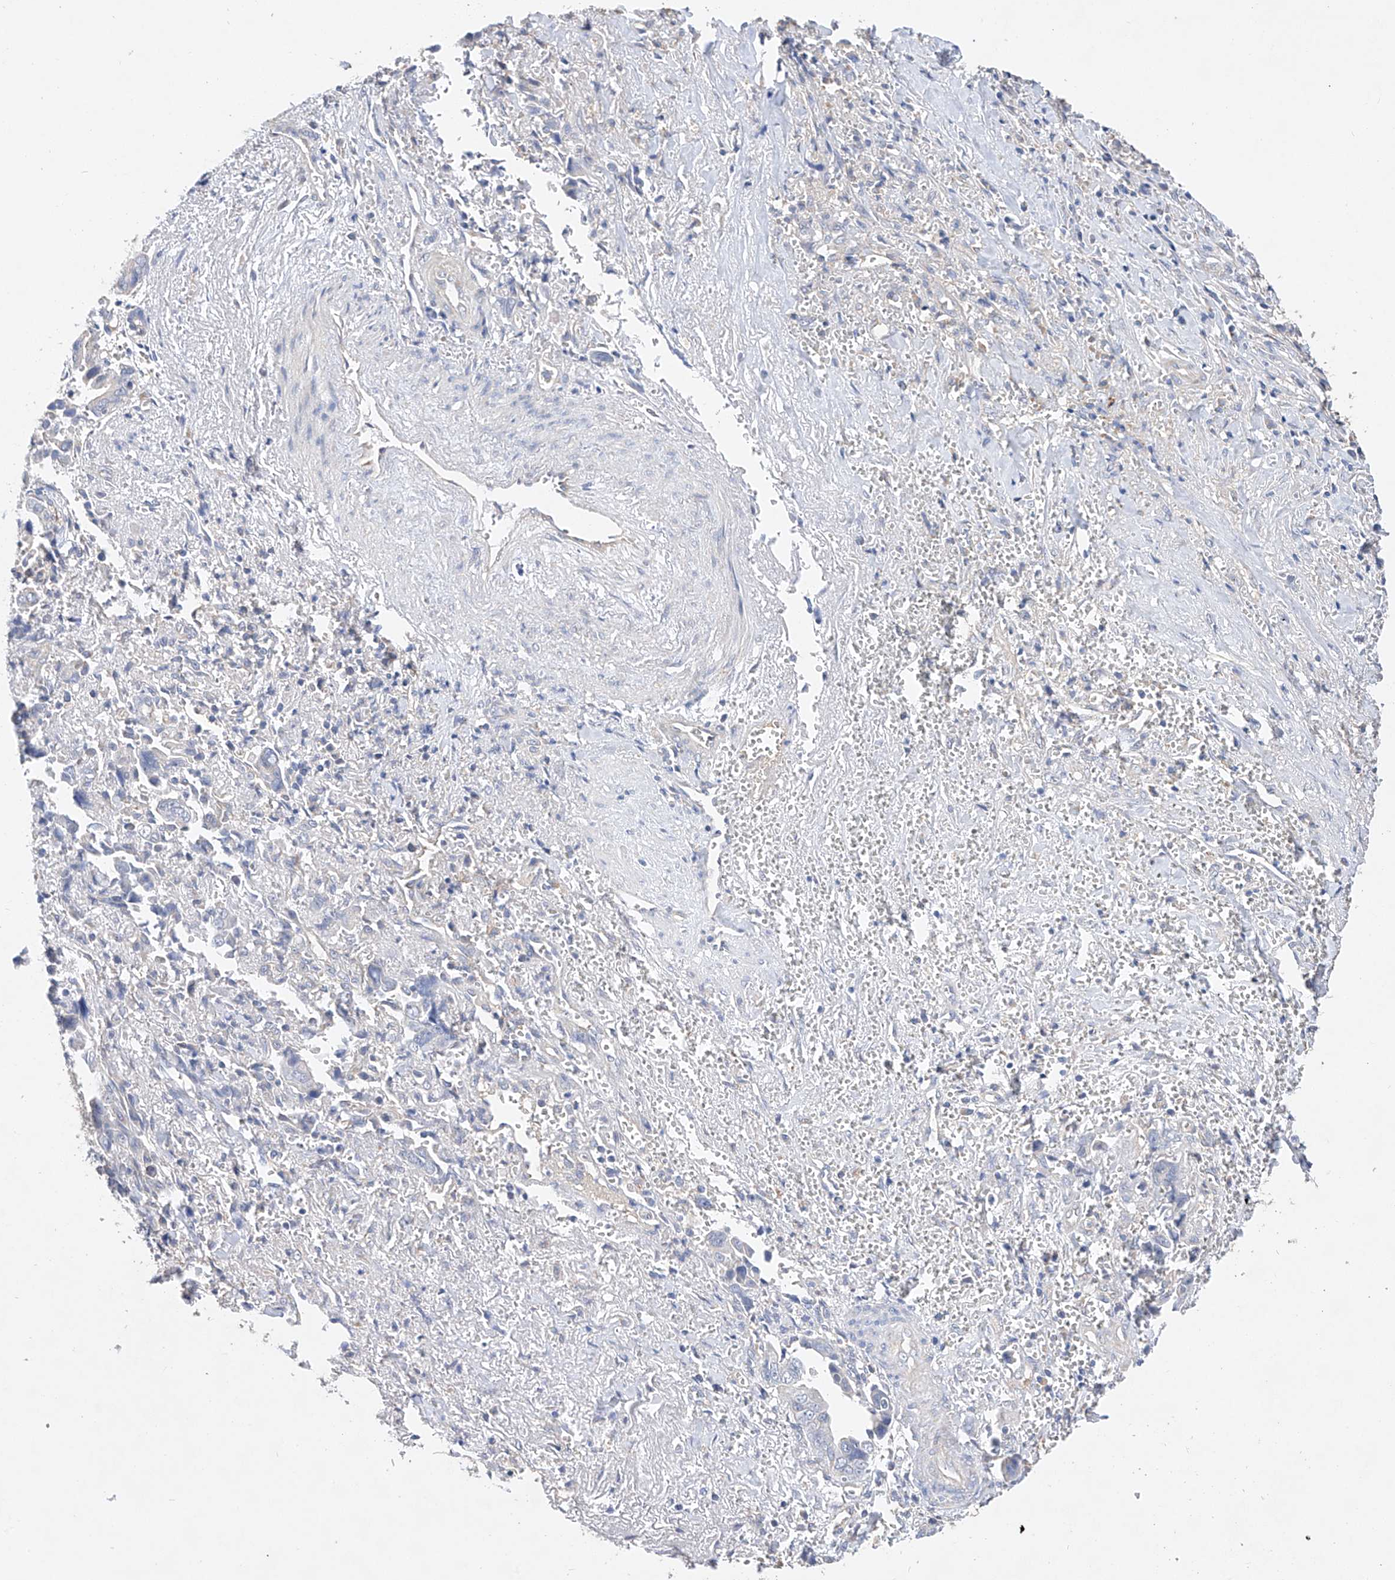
{"staining": {"intensity": "negative", "quantity": "none", "location": "none"}, "tissue": "liver cancer", "cell_type": "Tumor cells", "image_type": "cancer", "snomed": [{"axis": "morphology", "description": "Cholangiocarcinoma"}, {"axis": "topography", "description": "Liver"}], "caption": "Cholangiocarcinoma (liver) was stained to show a protein in brown. There is no significant positivity in tumor cells. (DAB immunohistochemistry with hematoxylin counter stain).", "gene": "AMD1", "patient": {"sex": "female", "age": 79}}